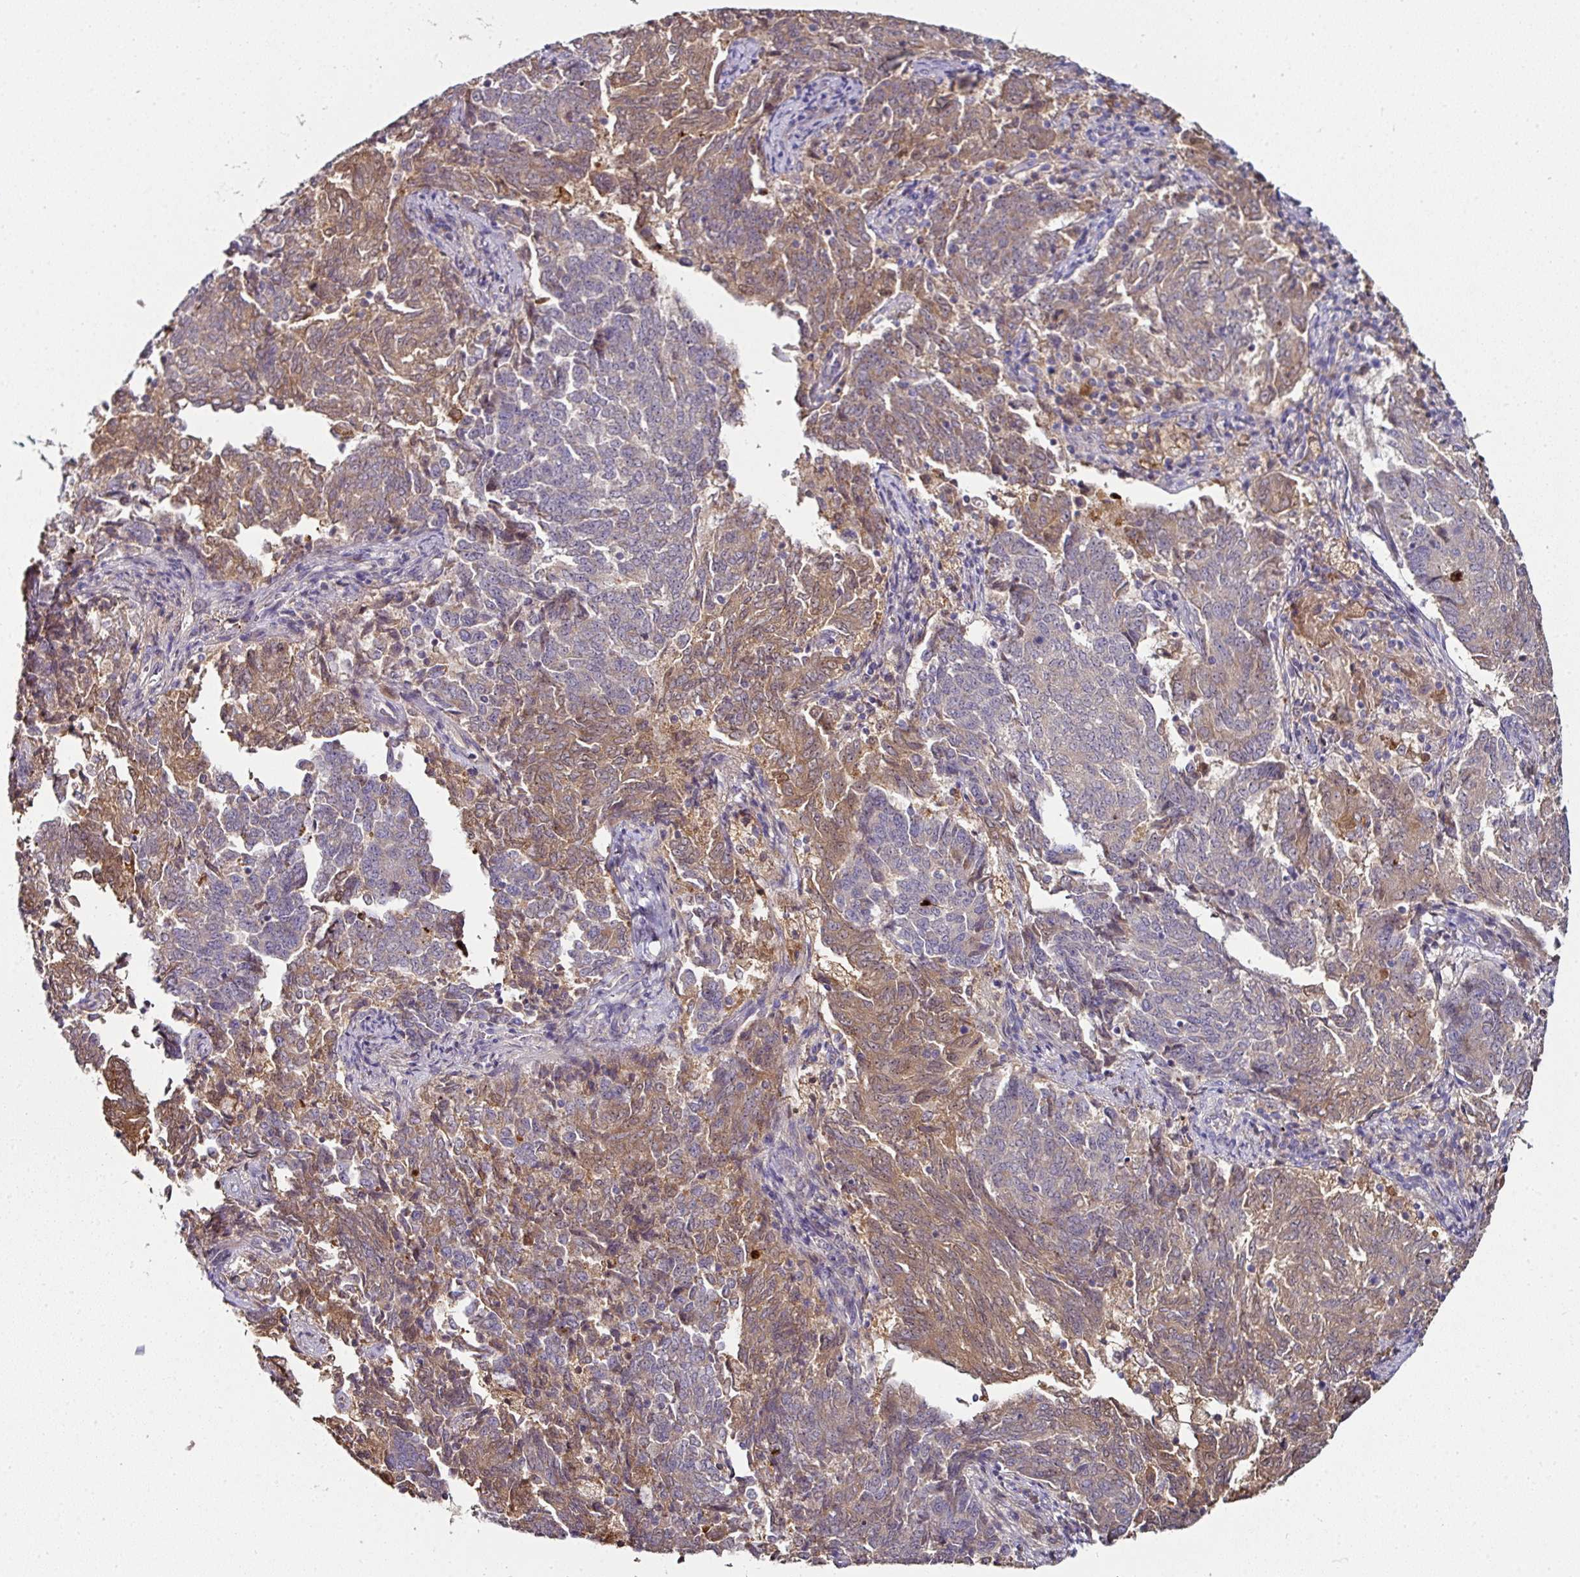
{"staining": {"intensity": "moderate", "quantity": "25%-75%", "location": "cytoplasmic/membranous"}, "tissue": "endometrial cancer", "cell_type": "Tumor cells", "image_type": "cancer", "snomed": [{"axis": "morphology", "description": "Adenocarcinoma, NOS"}, {"axis": "topography", "description": "Endometrium"}], "caption": "The histopathology image shows immunohistochemical staining of endometrial adenocarcinoma. There is moderate cytoplasmic/membranous expression is identified in approximately 25%-75% of tumor cells. (DAB IHC with brightfield microscopy, high magnification).", "gene": "CTDSP2", "patient": {"sex": "female", "age": 80}}